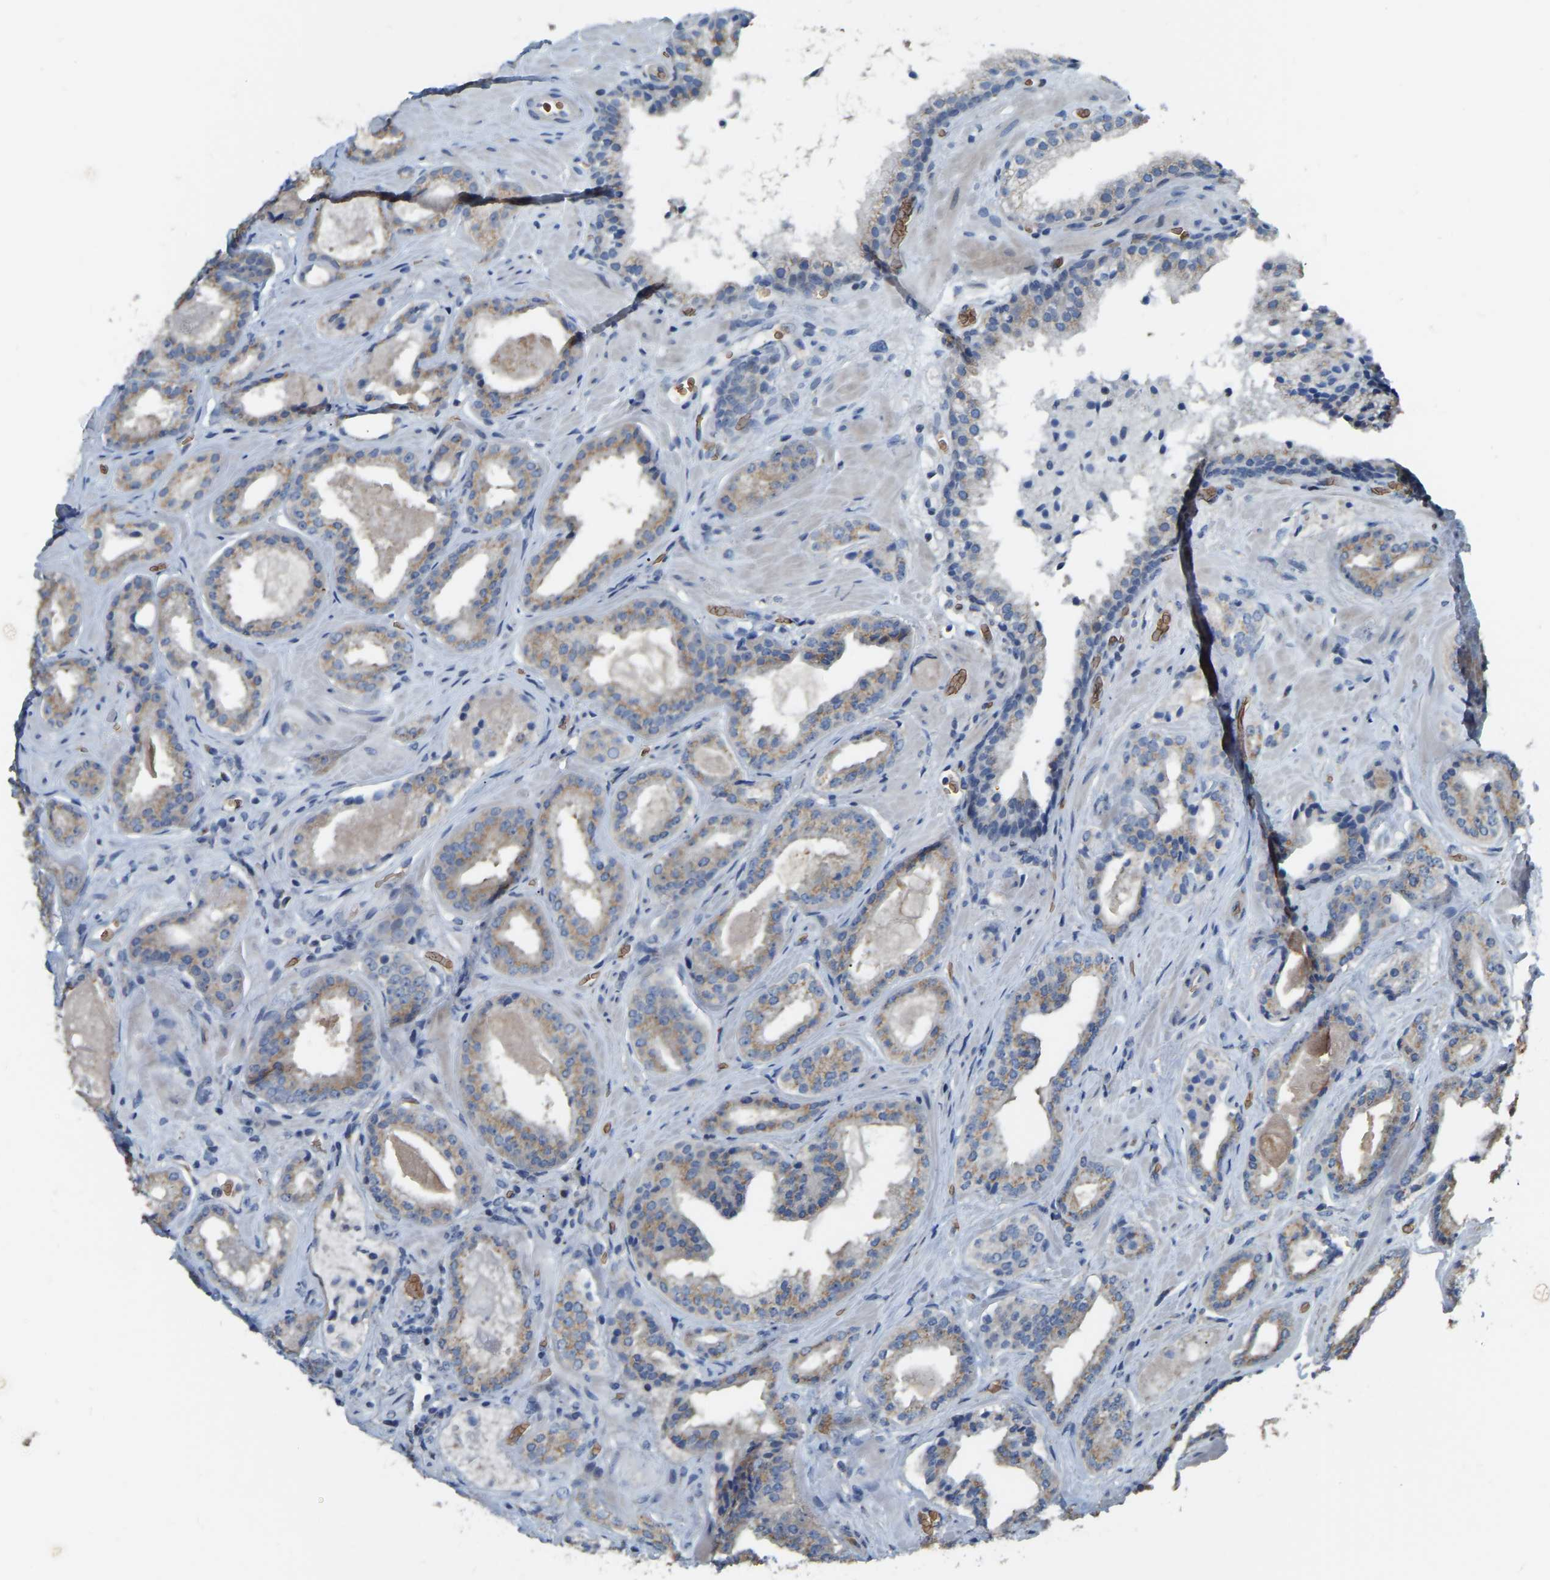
{"staining": {"intensity": "weak", "quantity": ">75%", "location": "cytoplasmic/membranous"}, "tissue": "prostate cancer", "cell_type": "Tumor cells", "image_type": "cancer", "snomed": [{"axis": "morphology", "description": "Adenocarcinoma, Low grade"}, {"axis": "topography", "description": "Prostate"}], "caption": "Low-grade adenocarcinoma (prostate) stained for a protein (brown) demonstrates weak cytoplasmic/membranous positive staining in about >75% of tumor cells.", "gene": "CFAP298", "patient": {"sex": "male", "age": 71}}